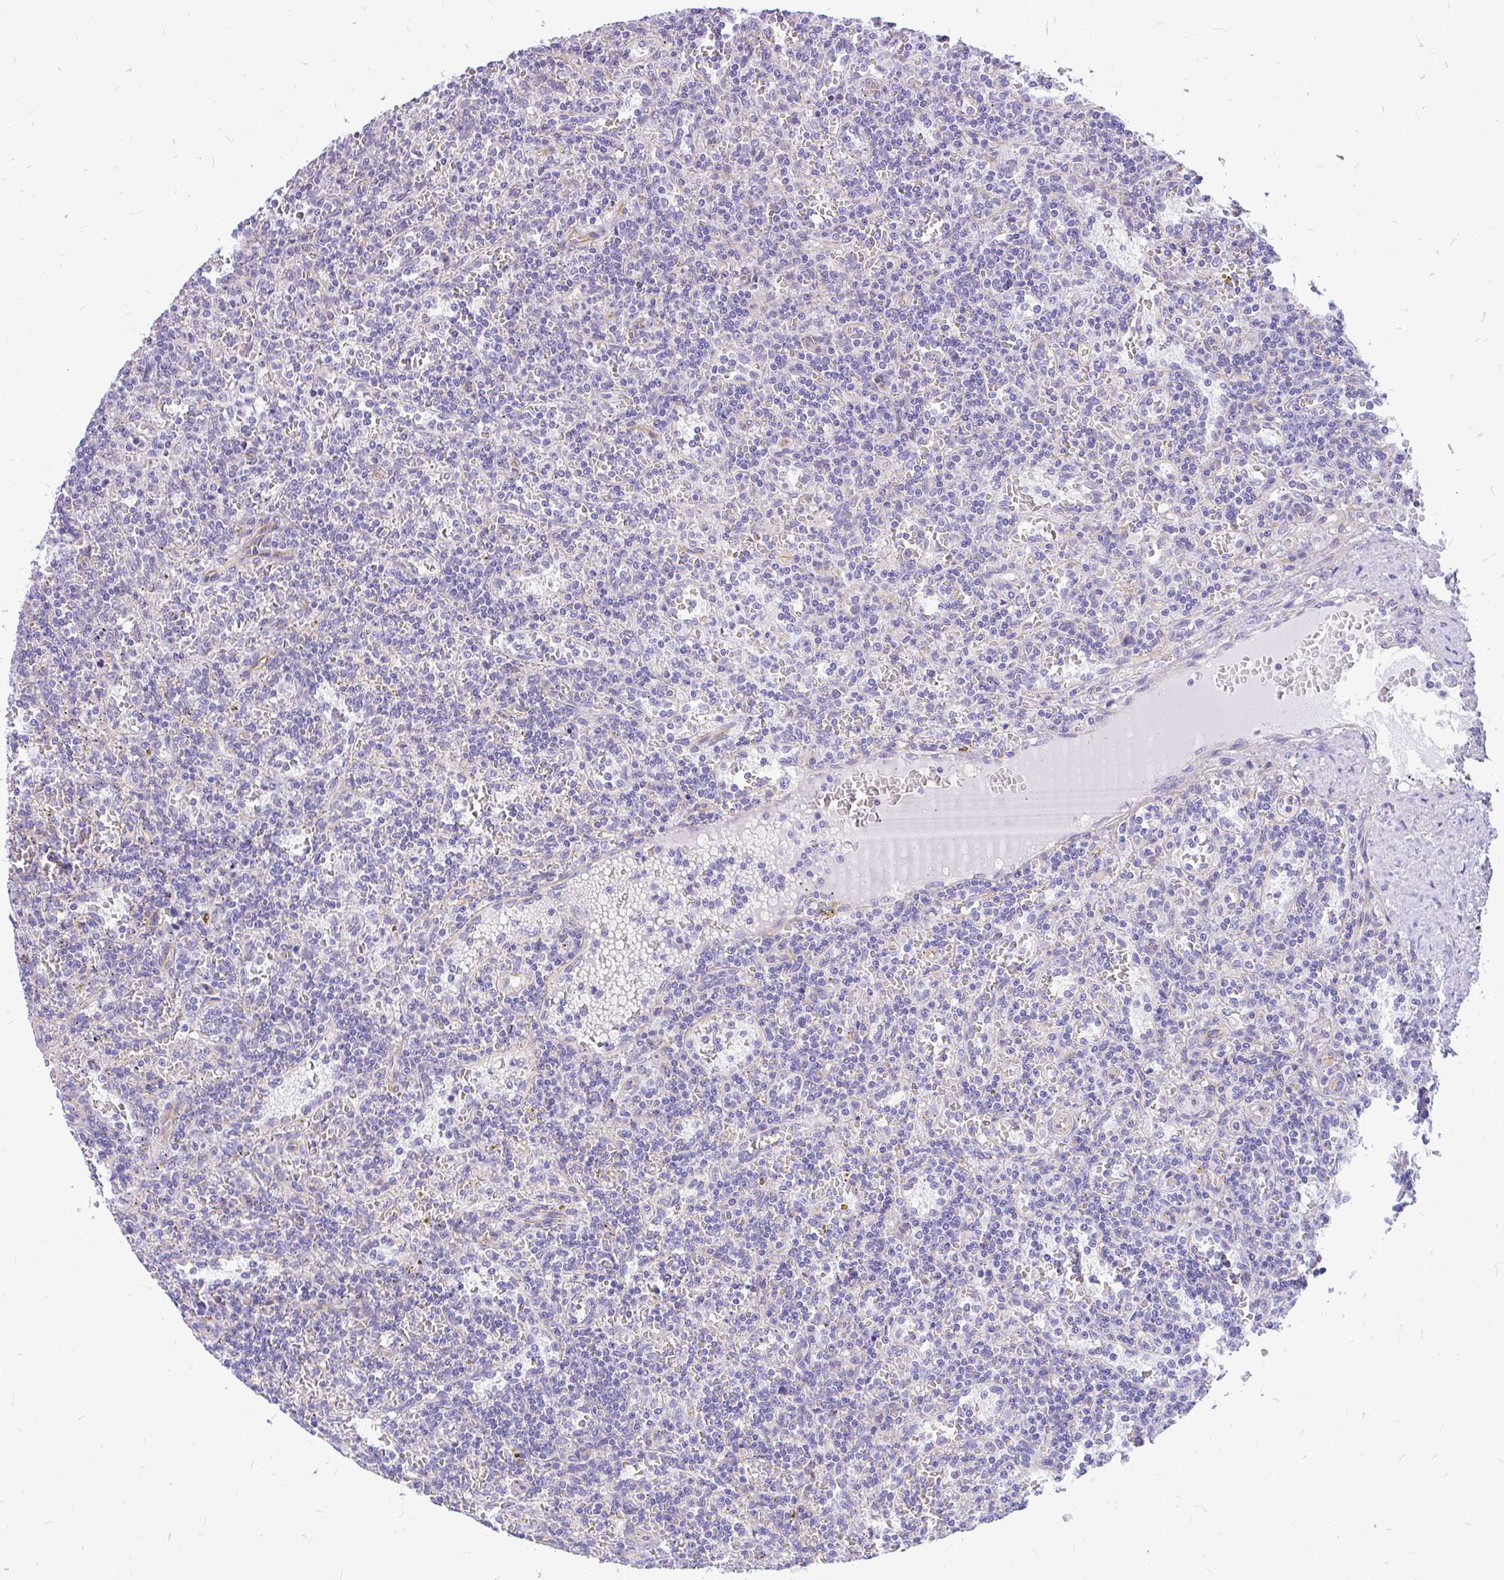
{"staining": {"intensity": "negative", "quantity": "none", "location": "none"}, "tissue": "lymphoma", "cell_type": "Tumor cells", "image_type": "cancer", "snomed": [{"axis": "morphology", "description": "Malignant lymphoma, non-Hodgkin's type, Low grade"}, {"axis": "topography", "description": "Spleen"}], "caption": "Image shows no protein expression in tumor cells of lymphoma tissue.", "gene": "FAM83C", "patient": {"sex": "male", "age": 73}}